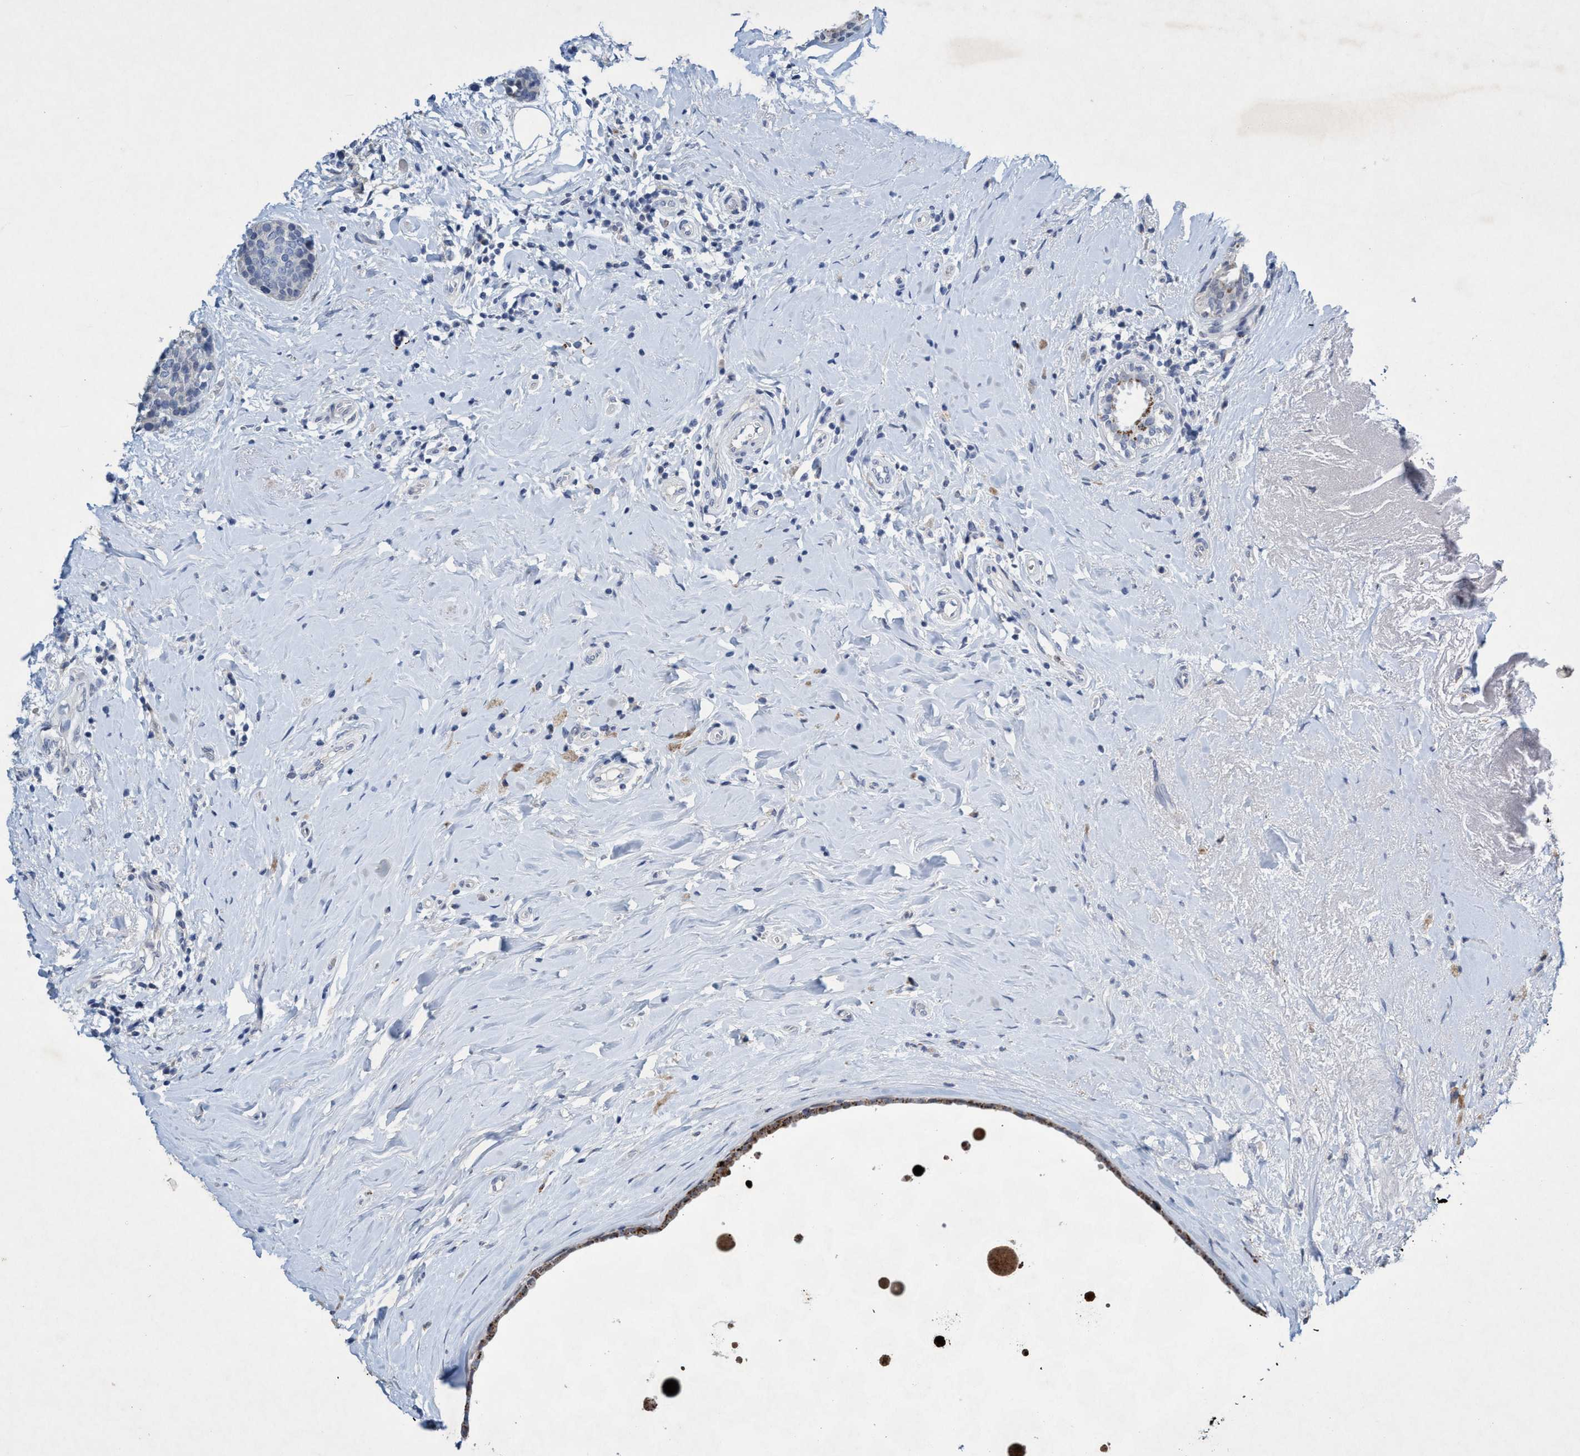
{"staining": {"intensity": "negative", "quantity": "none", "location": "none"}, "tissue": "breast cancer", "cell_type": "Tumor cells", "image_type": "cancer", "snomed": [{"axis": "morphology", "description": "Duct carcinoma"}, {"axis": "topography", "description": "Breast"}], "caption": "This is an immunohistochemistry (IHC) histopathology image of breast infiltrating ductal carcinoma. There is no staining in tumor cells.", "gene": "RNF208", "patient": {"sex": "female", "age": 55}}